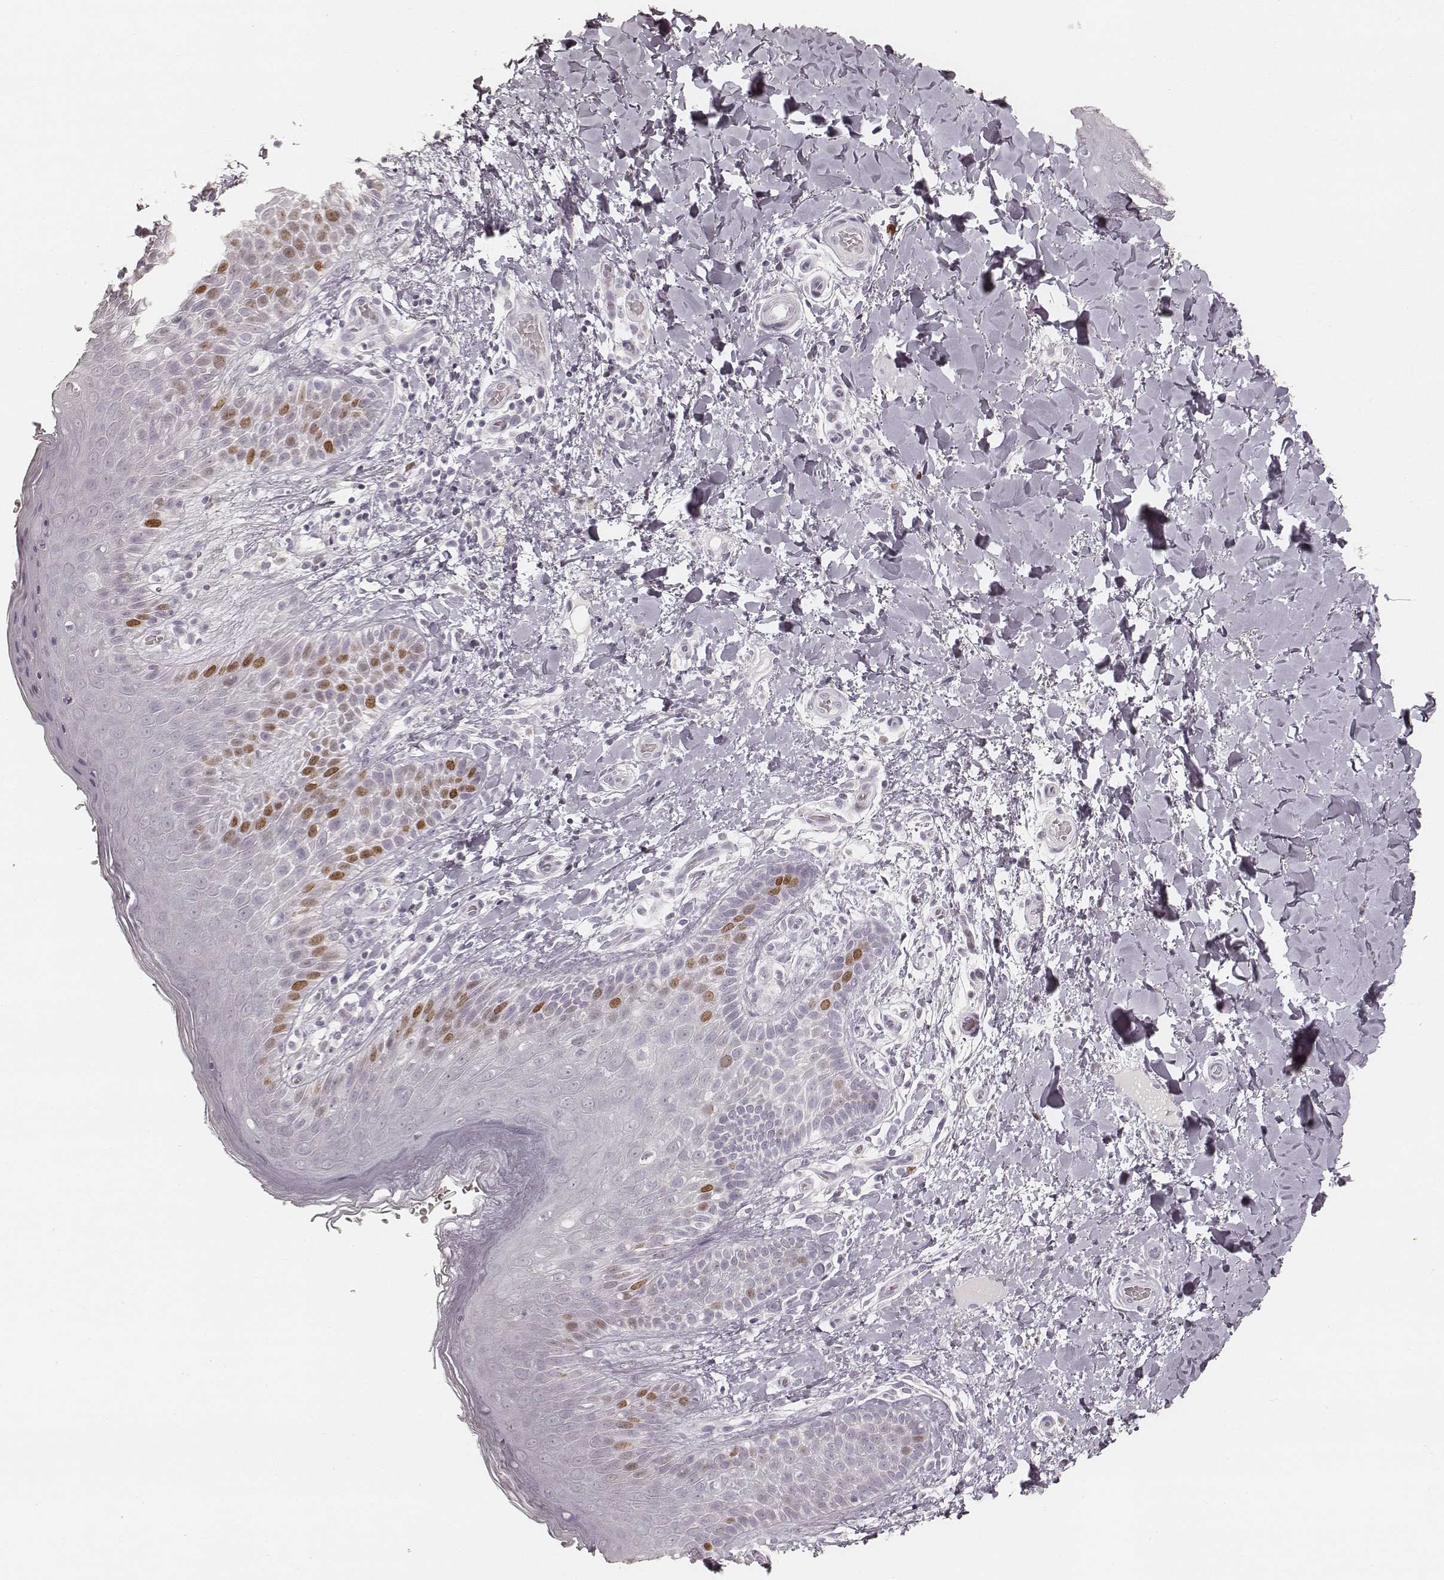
{"staining": {"intensity": "moderate", "quantity": "<25%", "location": "nuclear"}, "tissue": "skin", "cell_type": "Epidermal cells", "image_type": "normal", "snomed": [{"axis": "morphology", "description": "Normal tissue, NOS"}, {"axis": "topography", "description": "Anal"}], "caption": "An IHC image of unremarkable tissue is shown. Protein staining in brown labels moderate nuclear positivity in skin within epidermal cells. Nuclei are stained in blue.", "gene": "TEX37", "patient": {"sex": "male", "age": 36}}